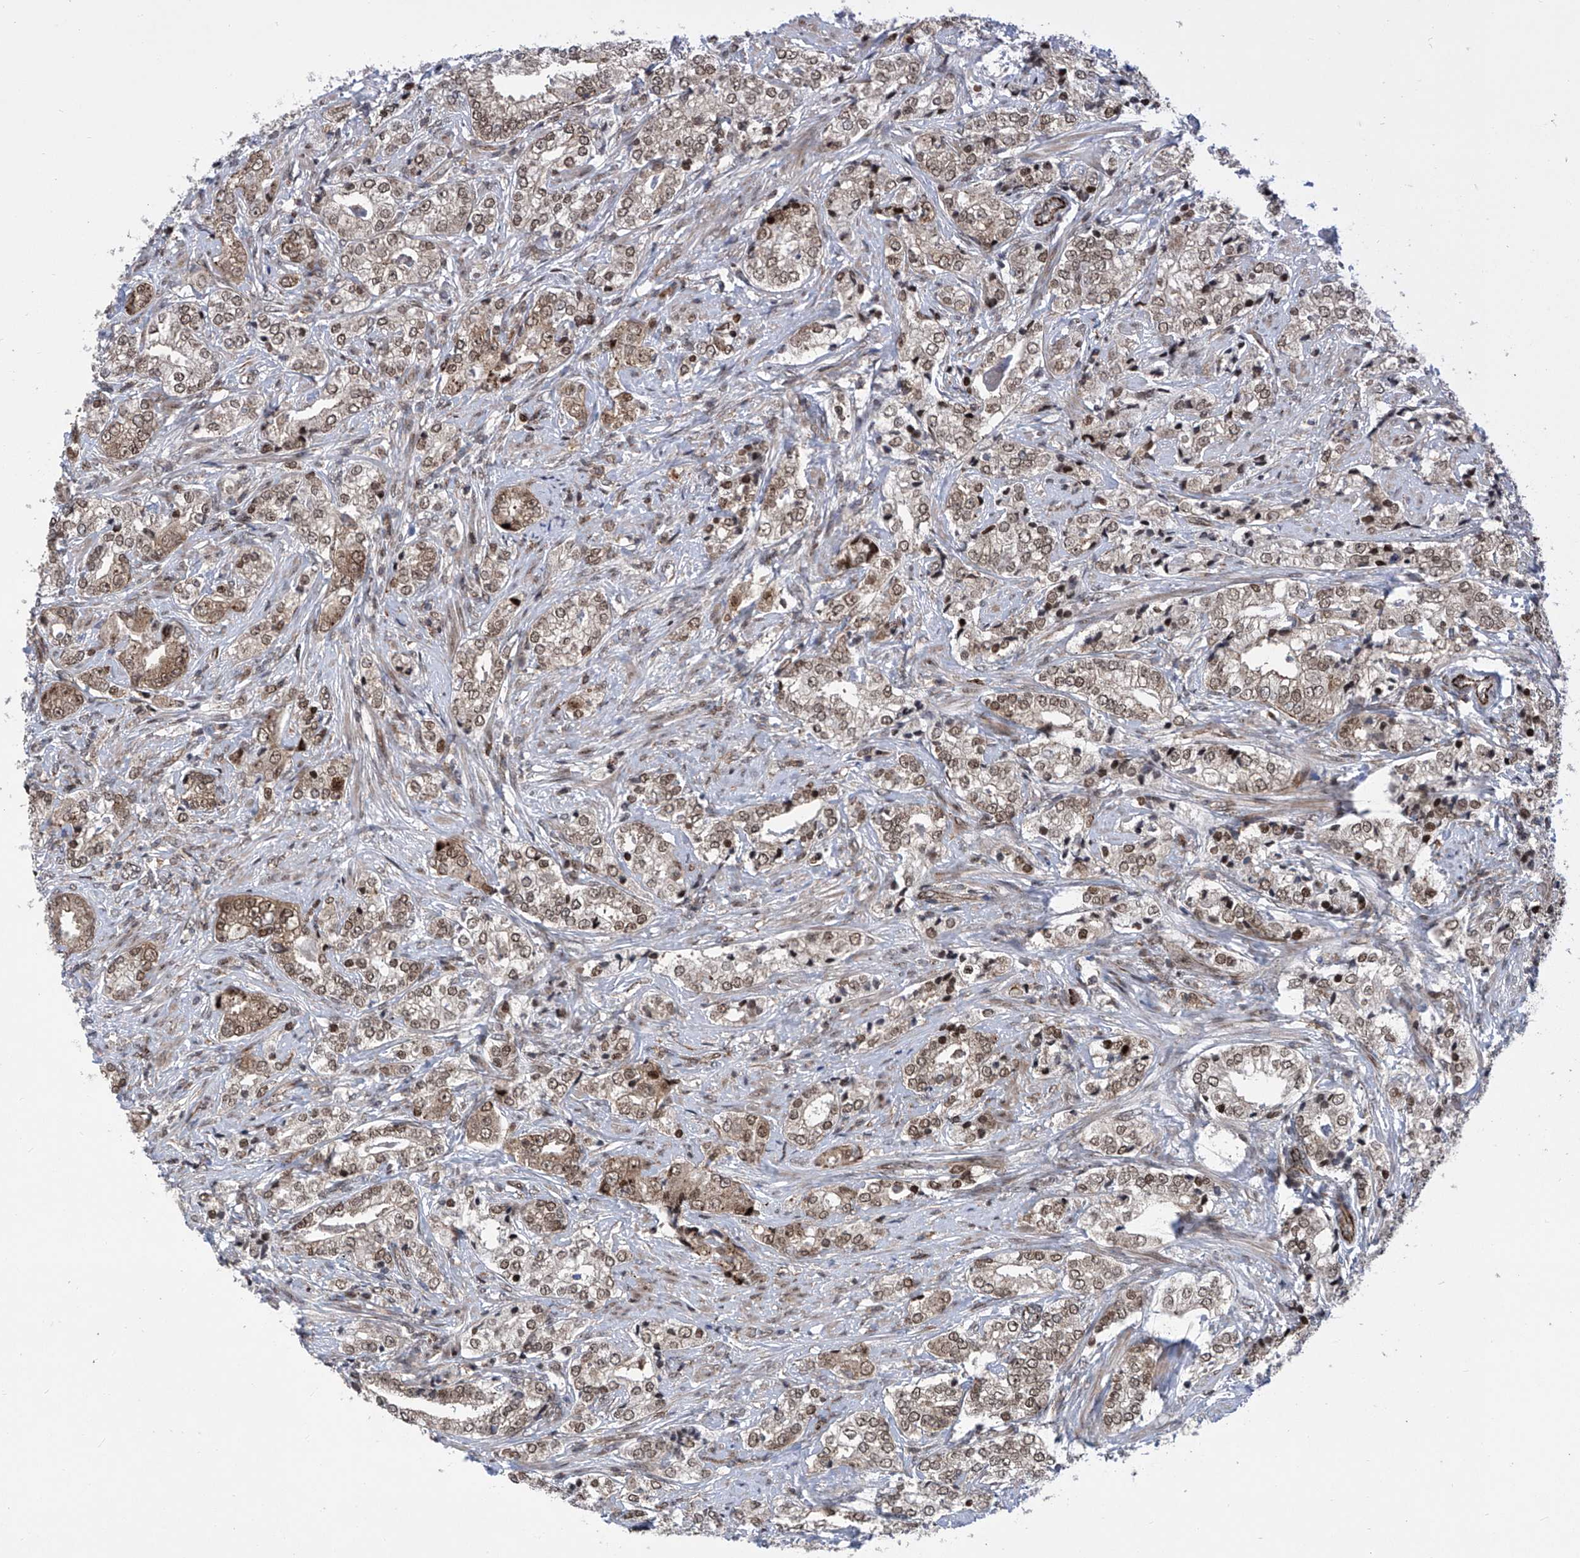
{"staining": {"intensity": "moderate", "quantity": ">75%", "location": "cytoplasmic/membranous,nuclear"}, "tissue": "prostate cancer", "cell_type": "Tumor cells", "image_type": "cancer", "snomed": [{"axis": "morphology", "description": "Adenocarcinoma, High grade"}, {"axis": "topography", "description": "Prostate"}], "caption": "Approximately >75% of tumor cells in human prostate high-grade adenocarcinoma reveal moderate cytoplasmic/membranous and nuclear protein positivity as visualized by brown immunohistochemical staining.", "gene": "CEP290", "patient": {"sex": "male", "age": 69}}